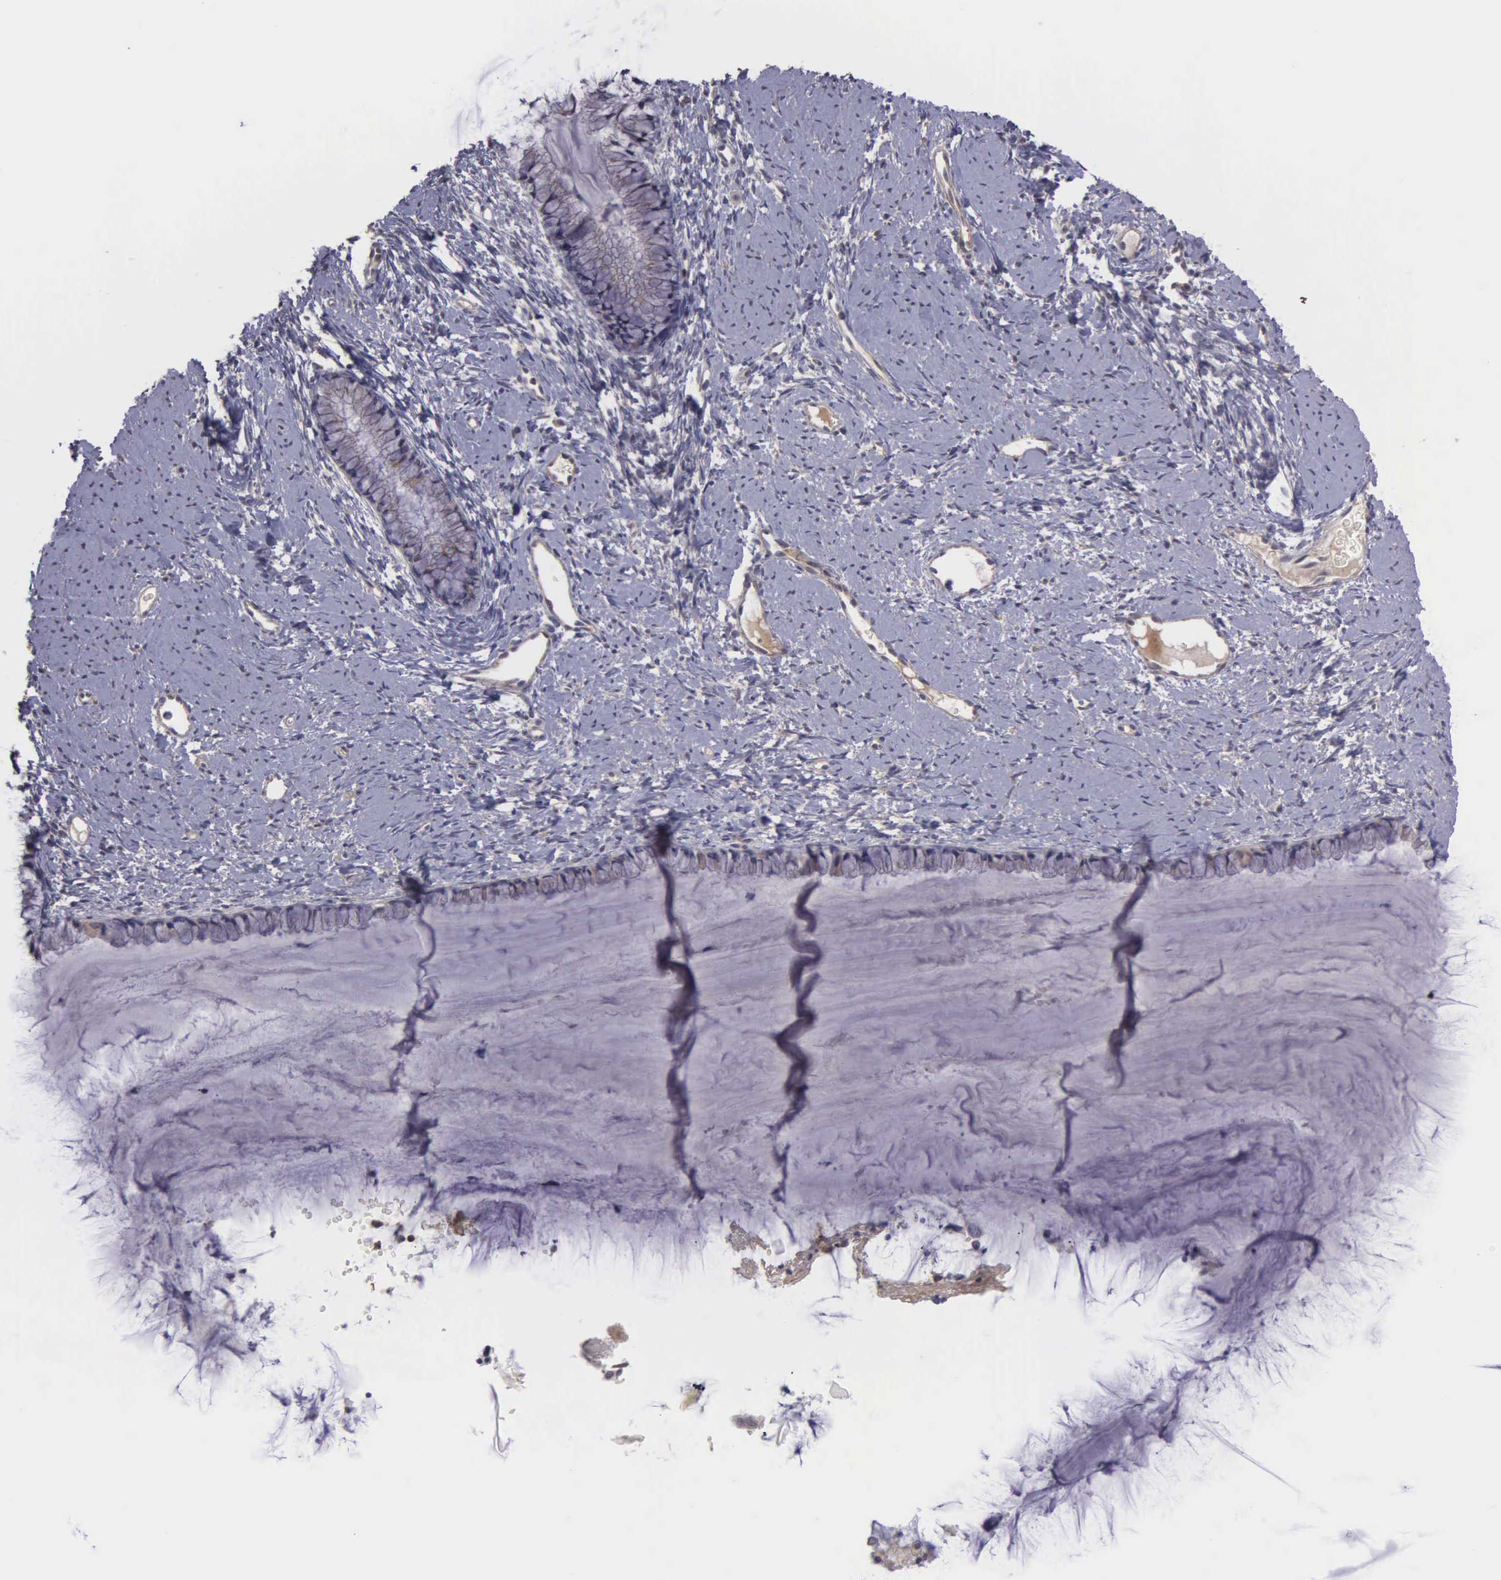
{"staining": {"intensity": "negative", "quantity": "none", "location": "none"}, "tissue": "cervix", "cell_type": "Glandular cells", "image_type": "normal", "snomed": [{"axis": "morphology", "description": "Normal tissue, NOS"}, {"axis": "topography", "description": "Cervix"}], "caption": "Histopathology image shows no significant protein positivity in glandular cells of benign cervix.", "gene": "RTL10", "patient": {"sex": "female", "age": 82}}